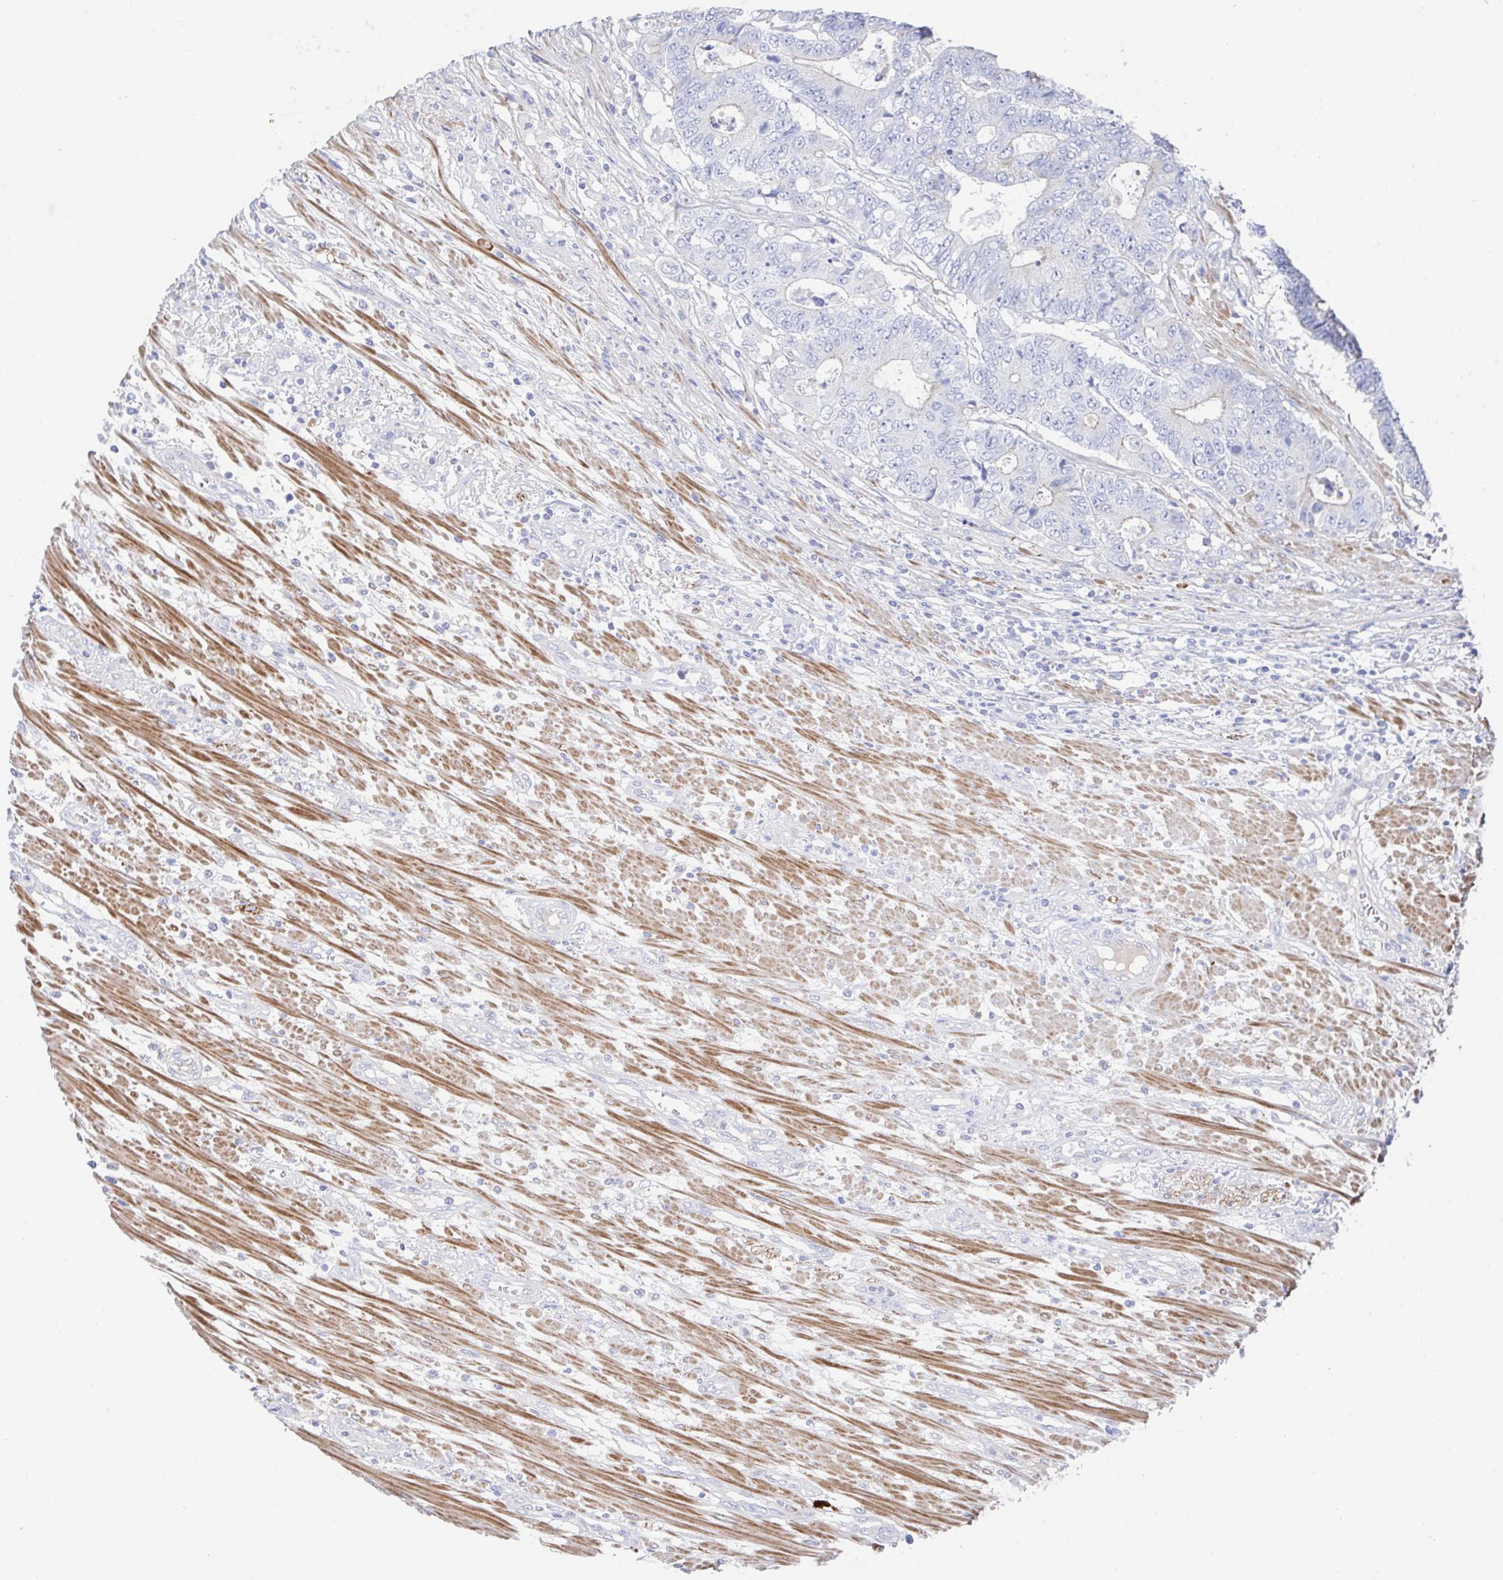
{"staining": {"intensity": "negative", "quantity": "none", "location": "none"}, "tissue": "colorectal cancer", "cell_type": "Tumor cells", "image_type": "cancer", "snomed": [{"axis": "morphology", "description": "Adenocarcinoma, NOS"}, {"axis": "topography", "description": "Colon"}], "caption": "The photomicrograph exhibits no significant positivity in tumor cells of colorectal cancer (adenocarcinoma).", "gene": "CDH2", "patient": {"sex": "female", "age": 48}}